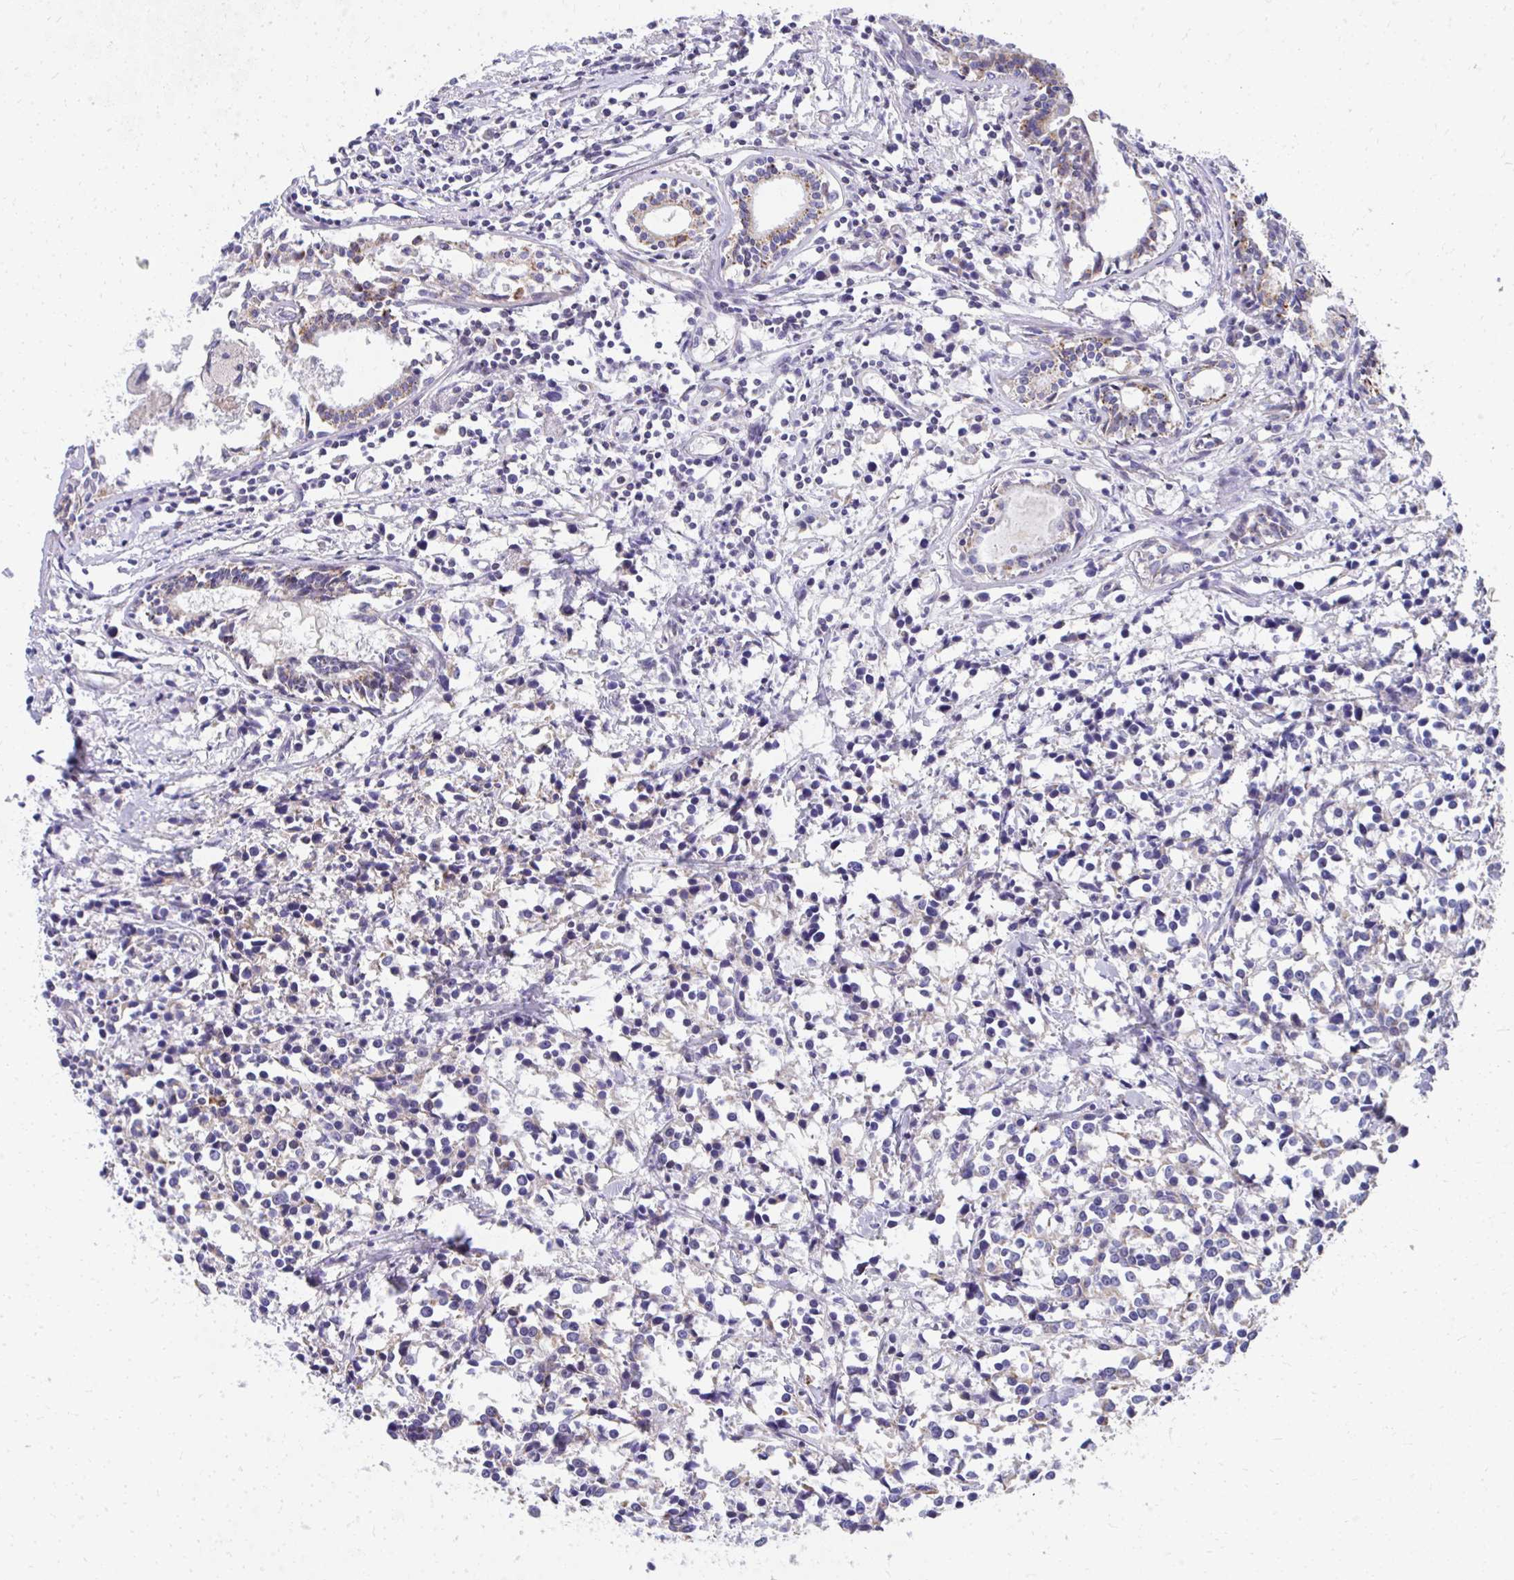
{"staining": {"intensity": "moderate", "quantity": "<25%", "location": "cytoplasmic/membranous"}, "tissue": "breast cancer", "cell_type": "Tumor cells", "image_type": "cancer", "snomed": [{"axis": "morphology", "description": "Duct carcinoma"}, {"axis": "topography", "description": "Breast"}], "caption": "Immunohistochemistry (IHC) photomicrograph of human breast cancer (invasive ductal carcinoma) stained for a protein (brown), which exhibits low levels of moderate cytoplasmic/membranous expression in approximately <25% of tumor cells.", "gene": "IL37", "patient": {"sex": "female", "age": 80}}